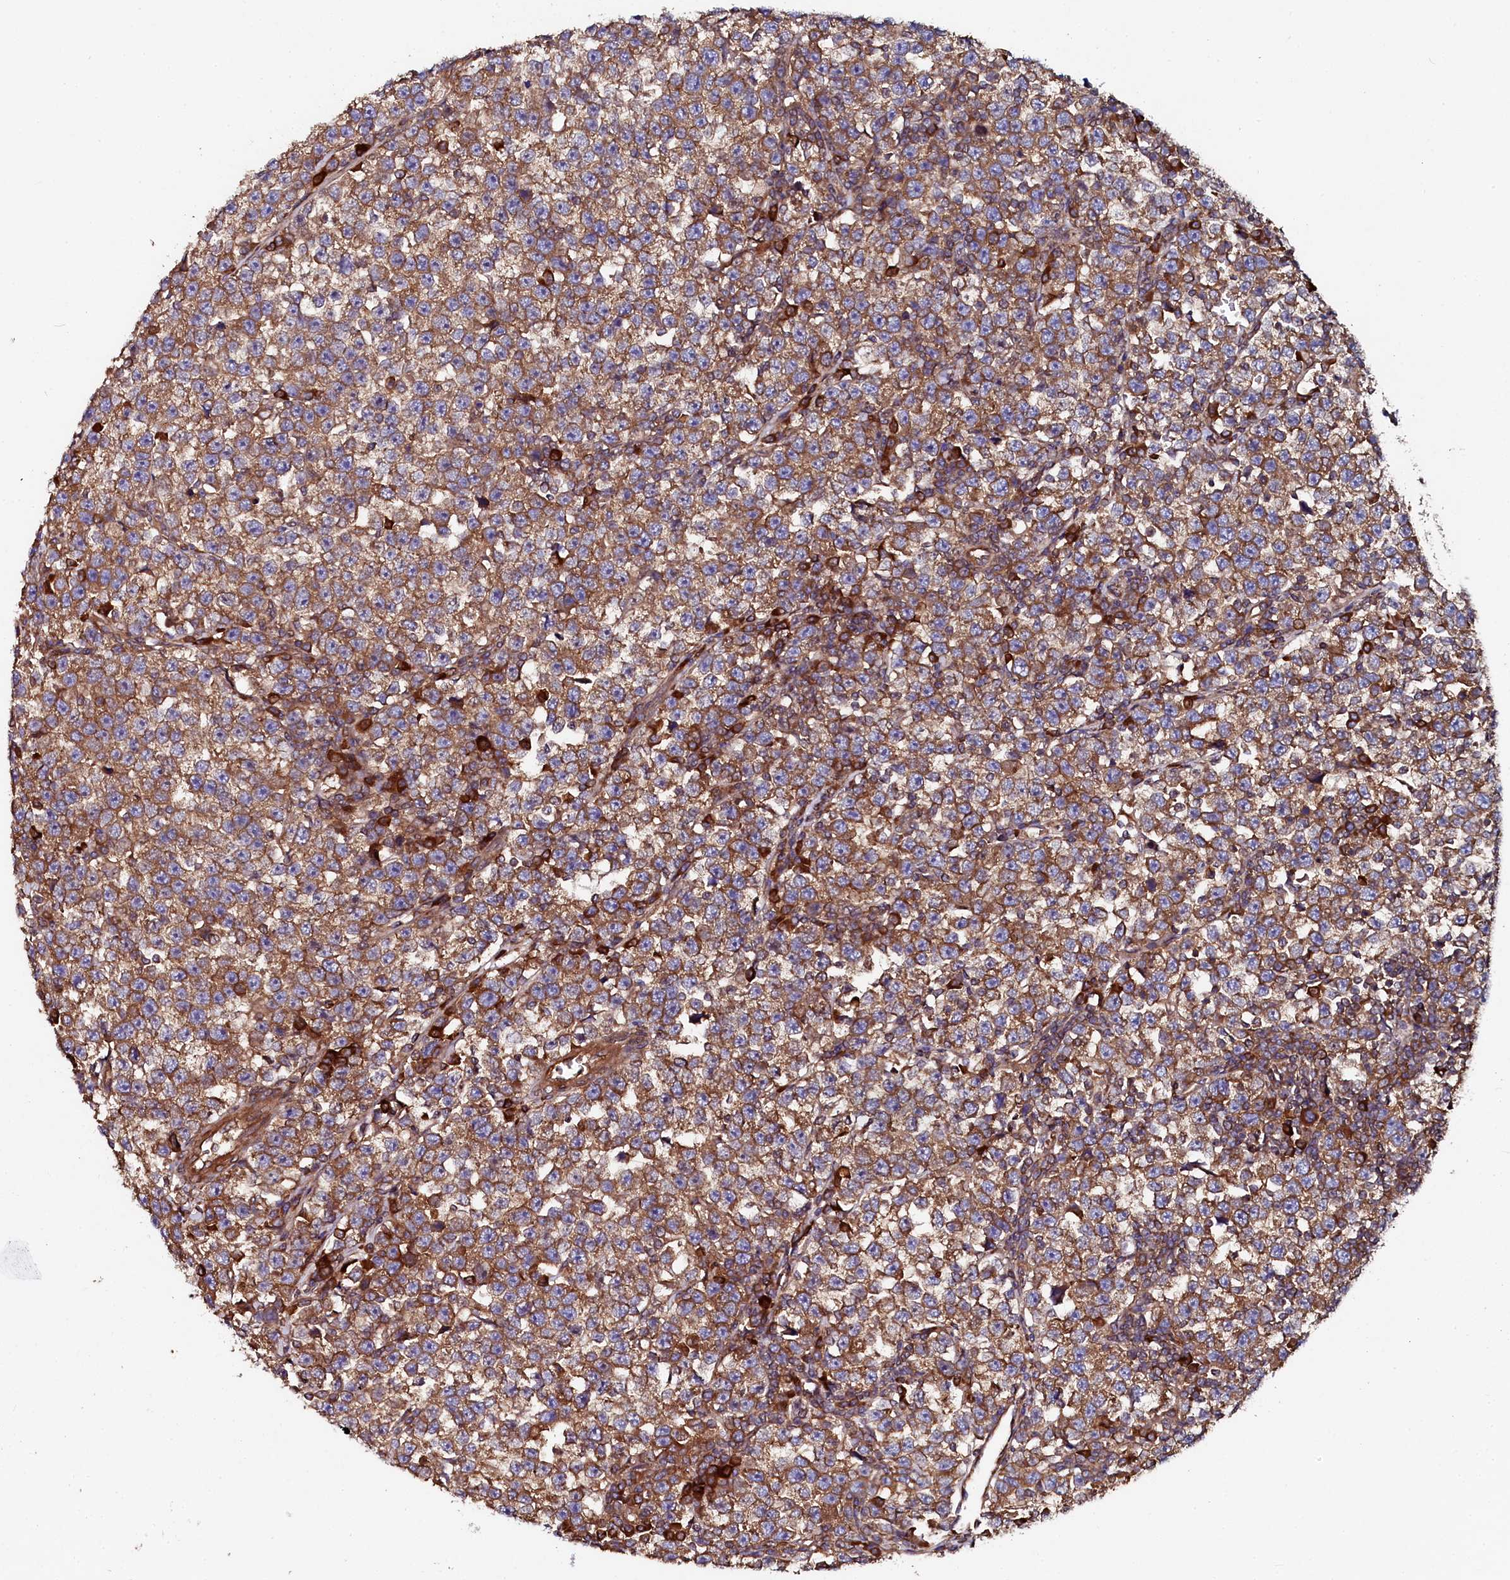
{"staining": {"intensity": "moderate", "quantity": ">75%", "location": "cytoplasmic/membranous"}, "tissue": "testis cancer", "cell_type": "Tumor cells", "image_type": "cancer", "snomed": [{"axis": "morphology", "description": "Normal tissue, NOS"}, {"axis": "morphology", "description": "Seminoma, NOS"}, {"axis": "topography", "description": "Testis"}], "caption": "Immunohistochemistry histopathology image of neoplastic tissue: testis cancer (seminoma) stained using immunohistochemistry (IHC) demonstrates medium levels of moderate protein expression localized specifically in the cytoplasmic/membranous of tumor cells, appearing as a cytoplasmic/membranous brown color.", "gene": "USPL1", "patient": {"sex": "male", "age": 43}}